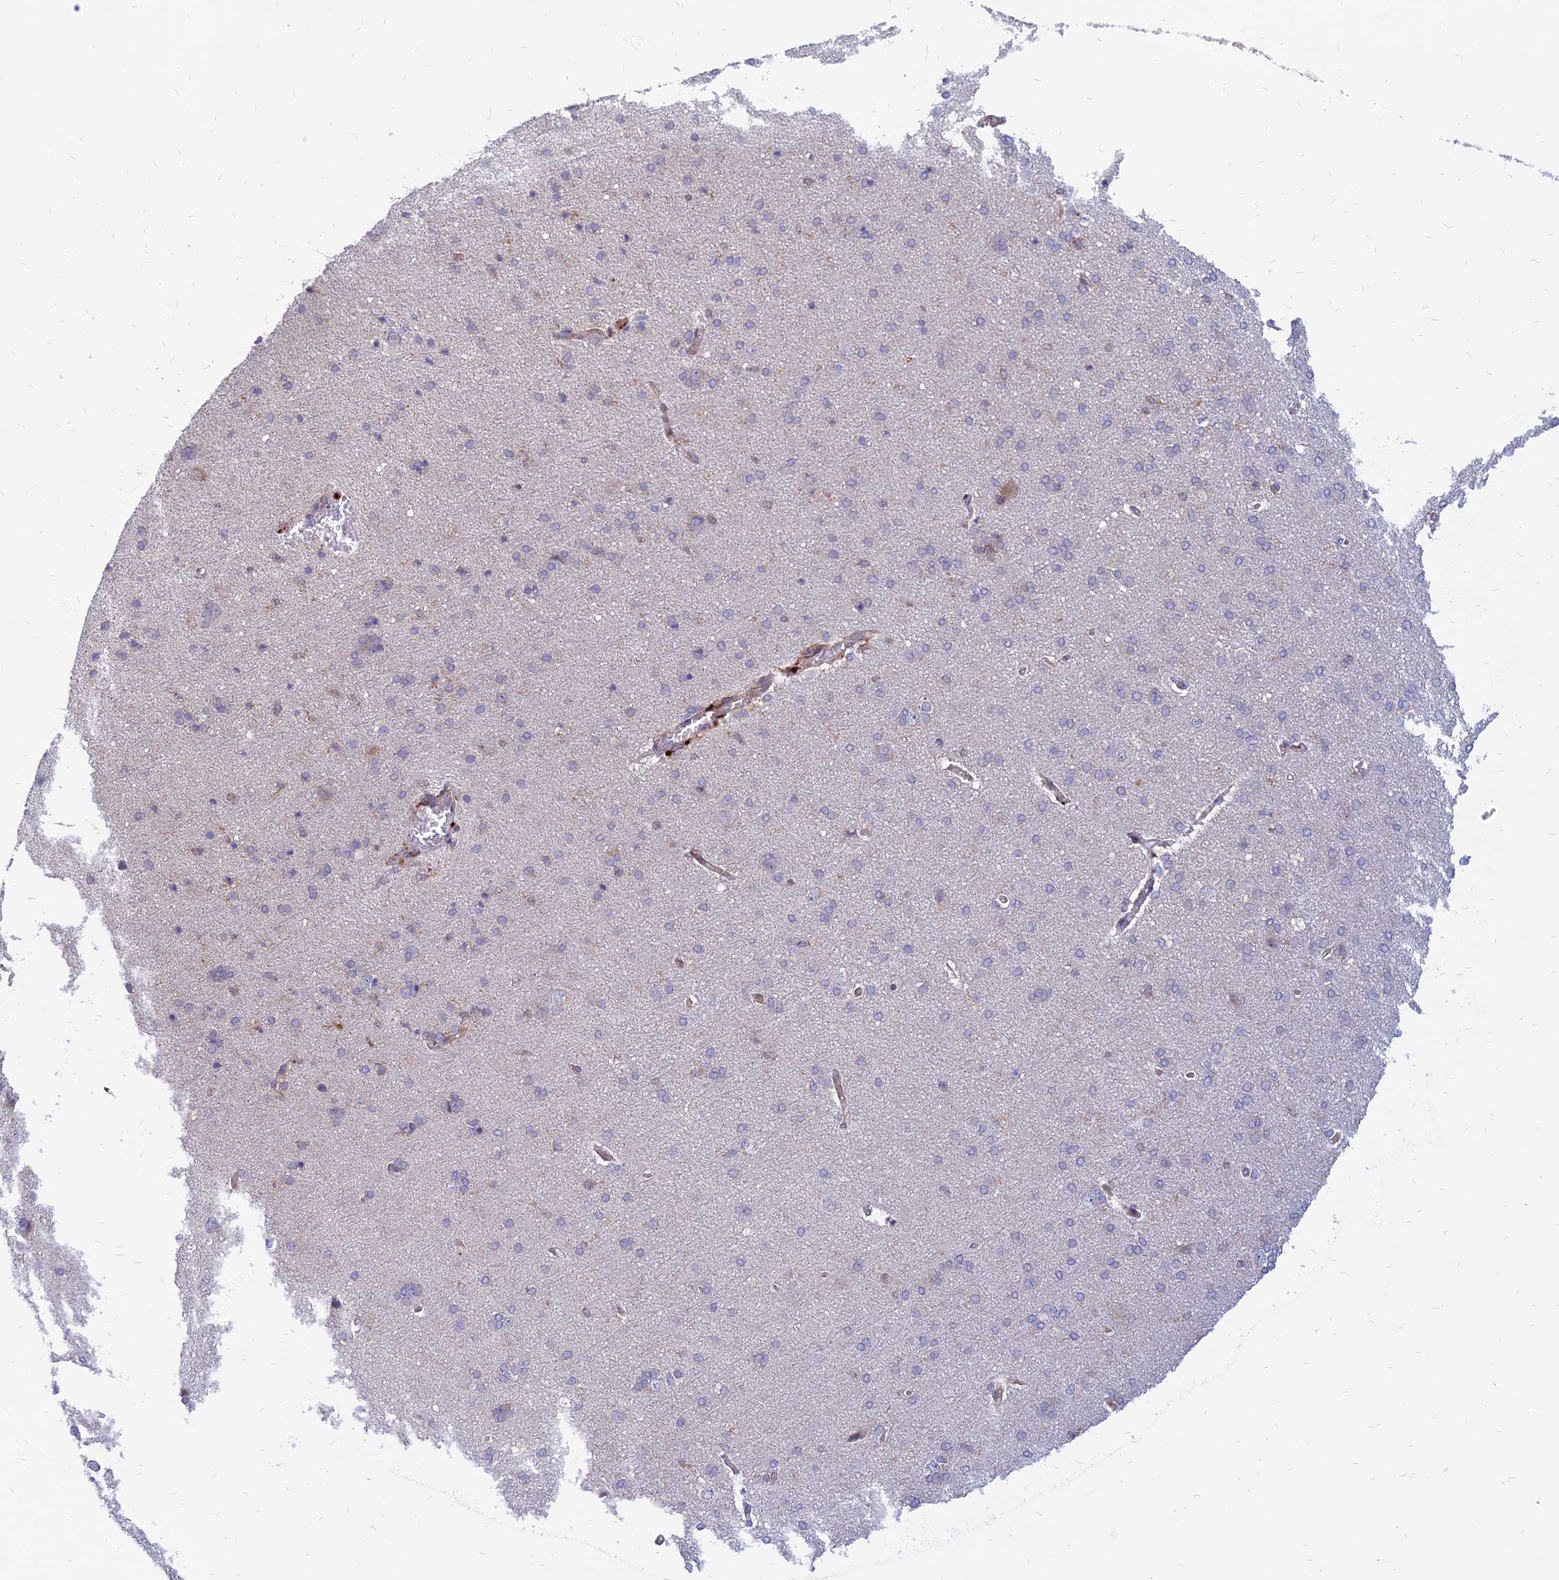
{"staining": {"intensity": "weak", "quantity": "25%-75%", "location": "cytoplasmic/membranous"}, "tissue": "cerebral cortex", "cell_type": "Endothelial cells", "image_type": "normal", "snomed": [{"axis": "morphology", "description": "Normal tissue, NOS"}, {"axis": "topography", "description": "Cerebral cortex"}], "caption": "Brown immunohistochemical staining in normal human cerebral cortex exhibits weak cytoplasmic/membranous expression in approximately 25%-75% of endothelial cells. The protein of interest is shown in brown color, while the nuclei are stained blue.", "gene": "PHKA2", "patient": {"sex": "male", "age": 62}}